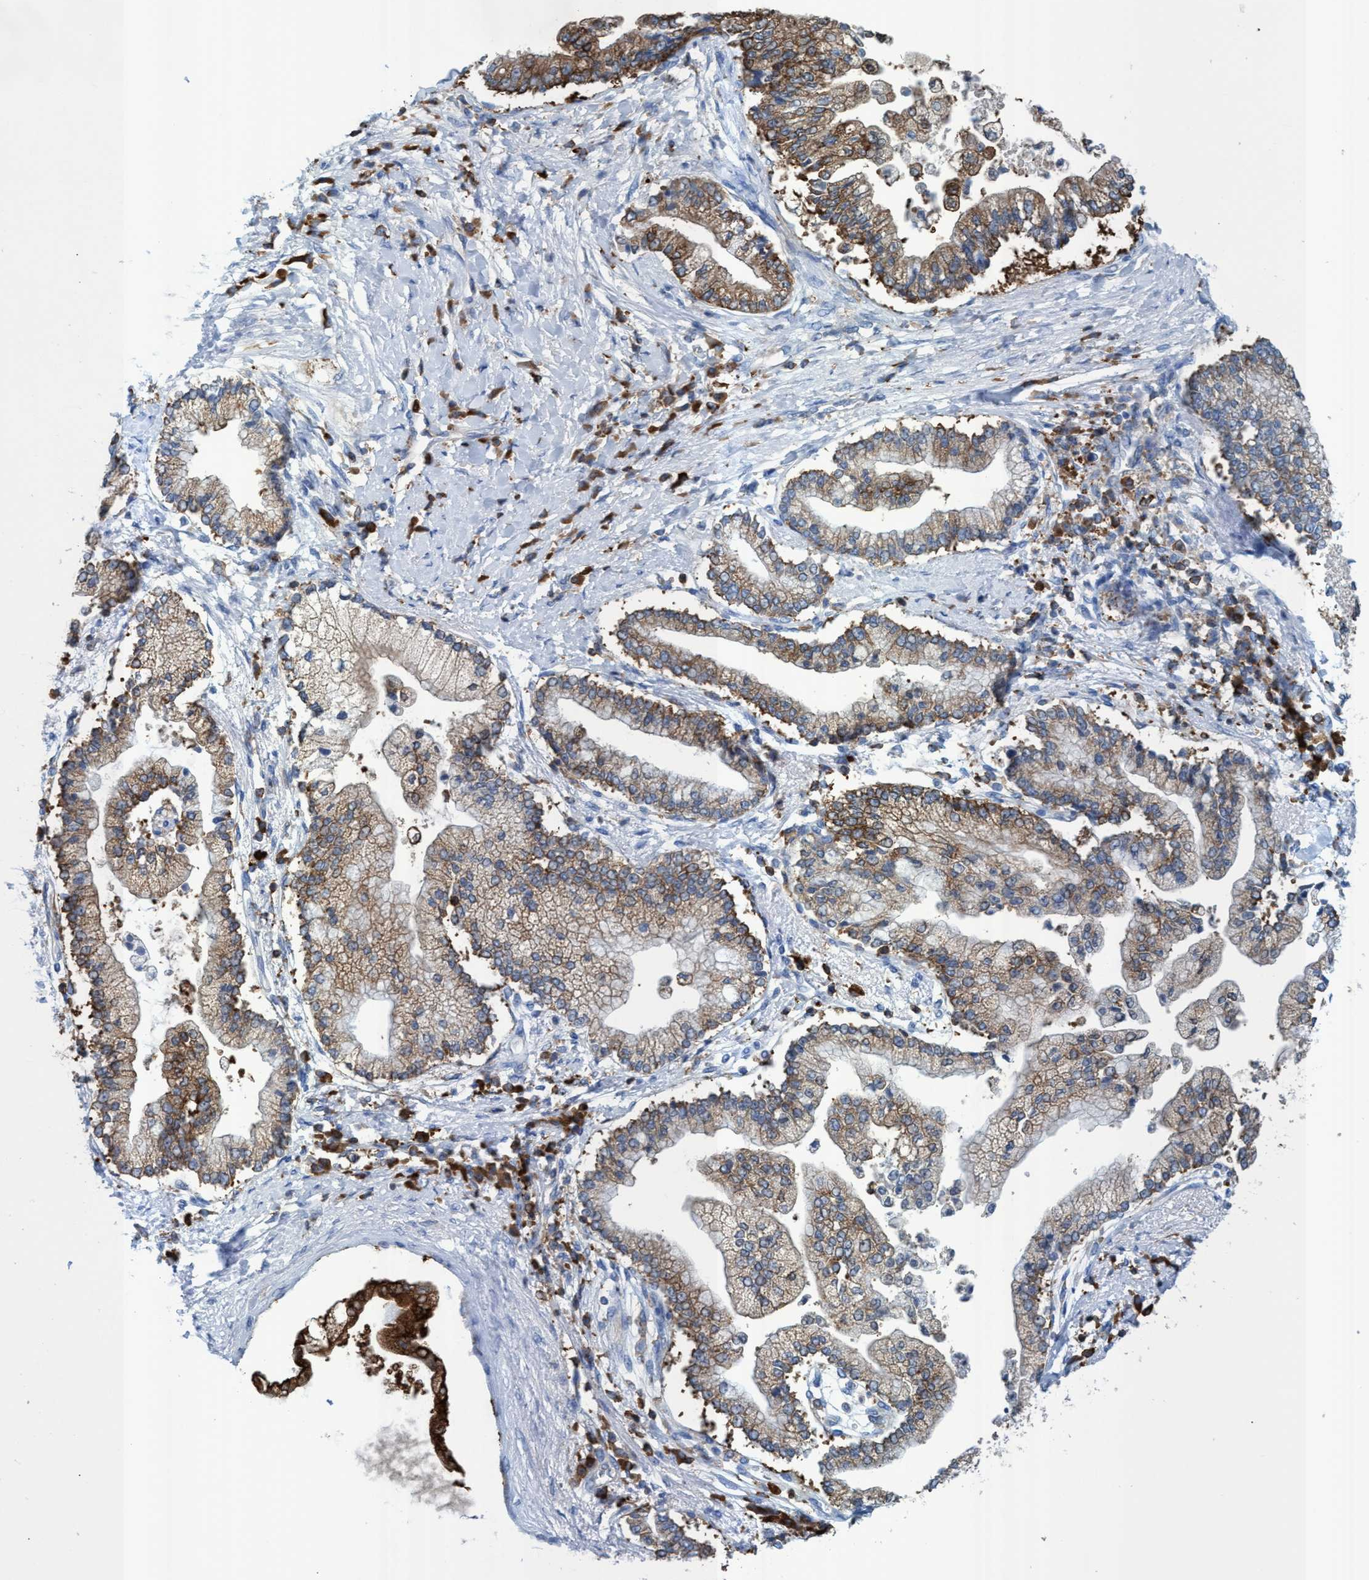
{"staining": {"intensity": "moderate", "quantity": "<25%", "location": "cytoplasmic/membranous"}, "tissue": "liver cancer", "cell_type": "Tumor cells", "image_type": "cancer", "snomed": [{"axis": "morphology", "description": "Cholangiocarcinoma"}, {"axis": "topography", "description": "Liver"}], "caption": "Liver cholangiocarcinoma was stained to show a protein in brown. There is low levels of moderate cytoplasmic/membranous staining in approximately <25% of tumor cells. (IHC, brightfield microscopy, high magnification).", "gene": "EZR", "patient": {"sex": "male", "age": 50}}